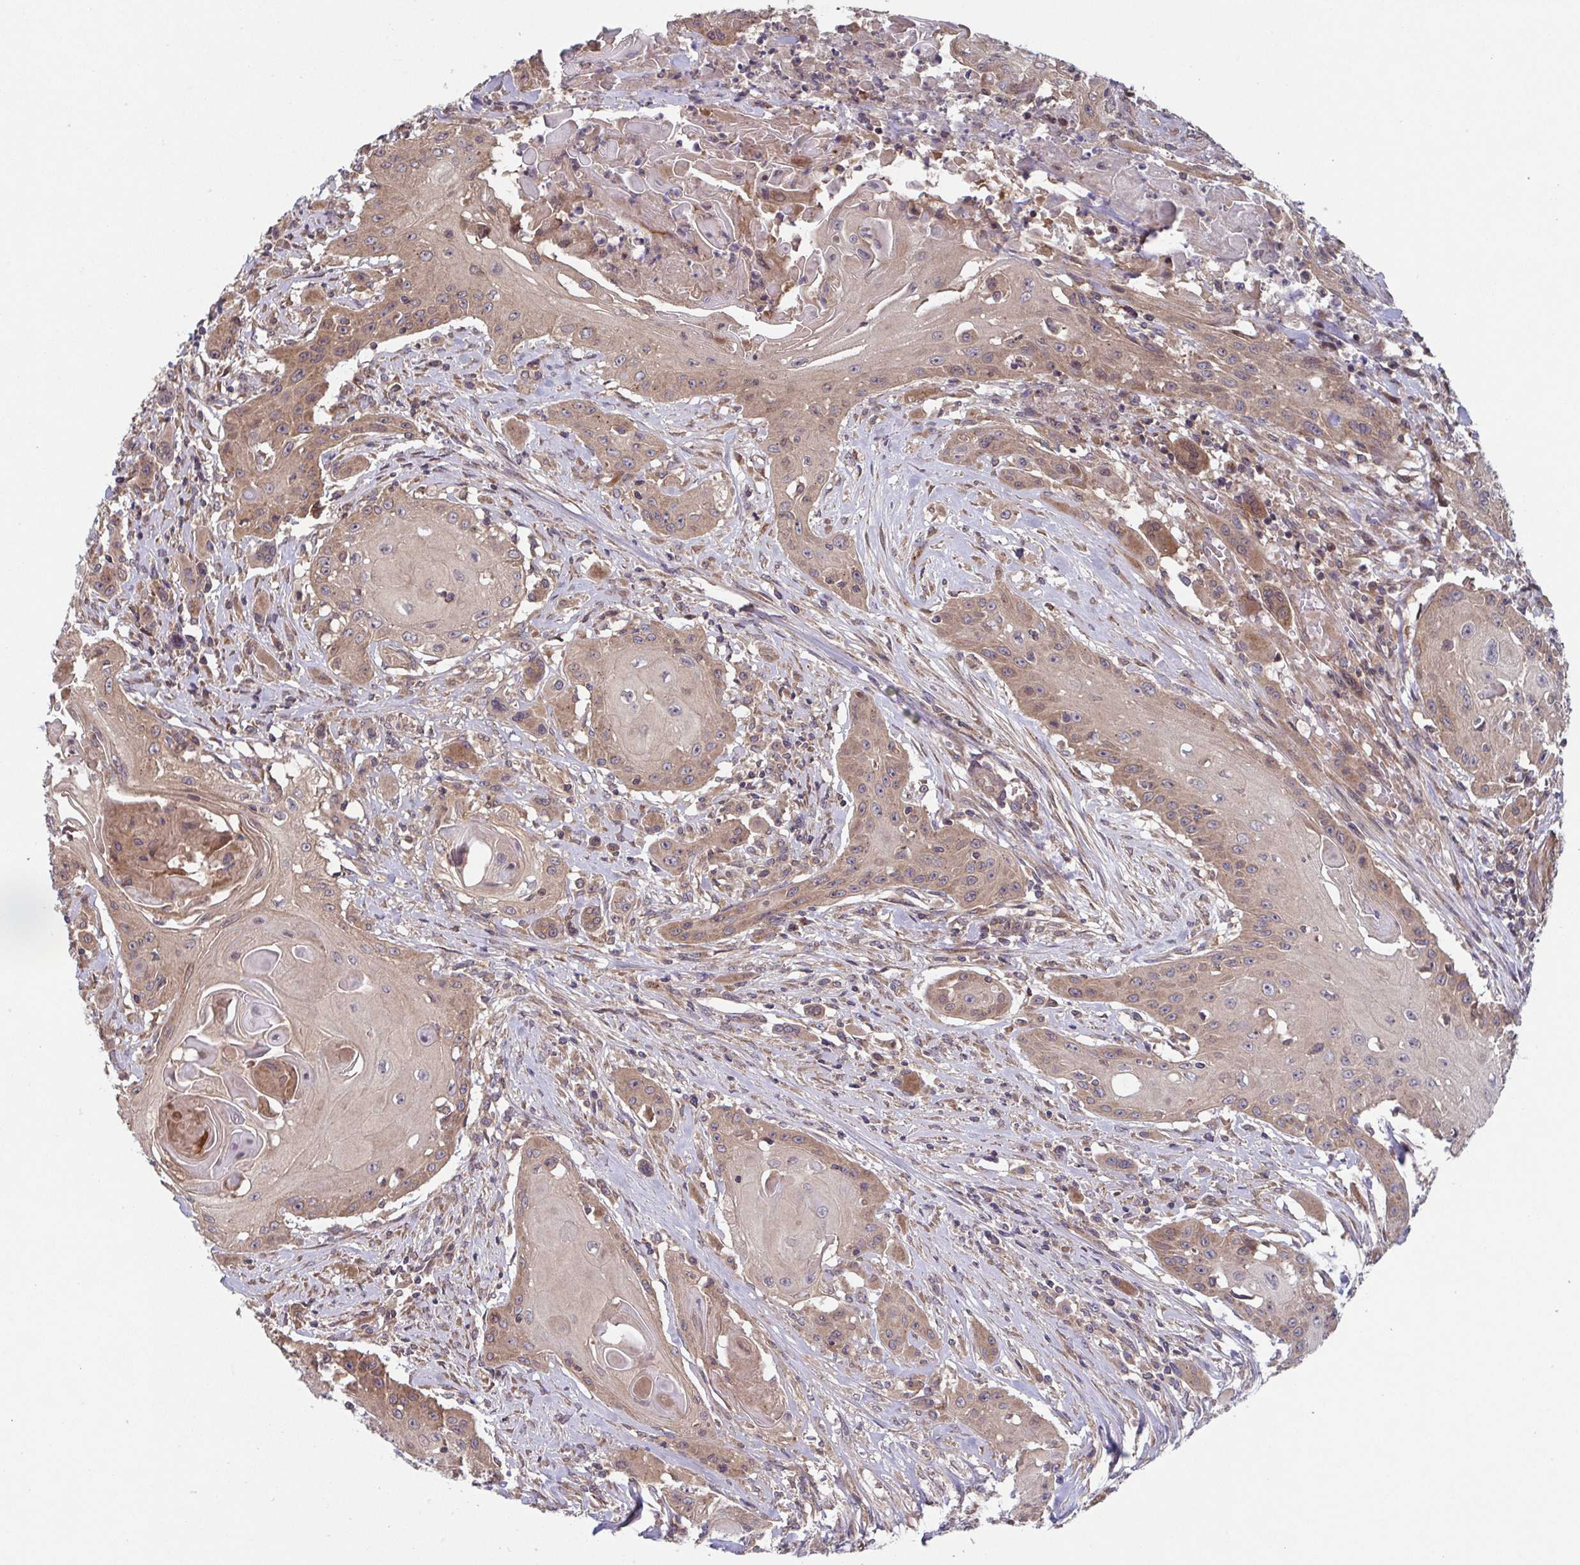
{"staining": {"intensity": "moderate", "quantity": ">75%", "location": "cytoplasmic/membranous"}, "tissue": "head and neck cancer", "cell_type": "Tumor cells", "image_type": "cancer", "snomed": [{"axis": "morphology", "description": "Squamous cell carcinoma, NOS"}, {"axis": "topography", "description": "Oral tissue"}, {"axis": "topography", "description": "Head-Neck"}, {"axis": "topography", "description": "Neck, NOS"}], "caption": "A histopathology image of human squamous cell carcinoma (head and neck) stained for a protein displays moderate cytoplasmic/membranous brown staining in tumor cells. (Stains: DAB (3,3'-diaminobenzidine) in brown, nuclei in blue, Microscopy: brightfield microscopy at high magnification).", "gene": "COPB1", "patient": {"sex": "female", "age": 55}}